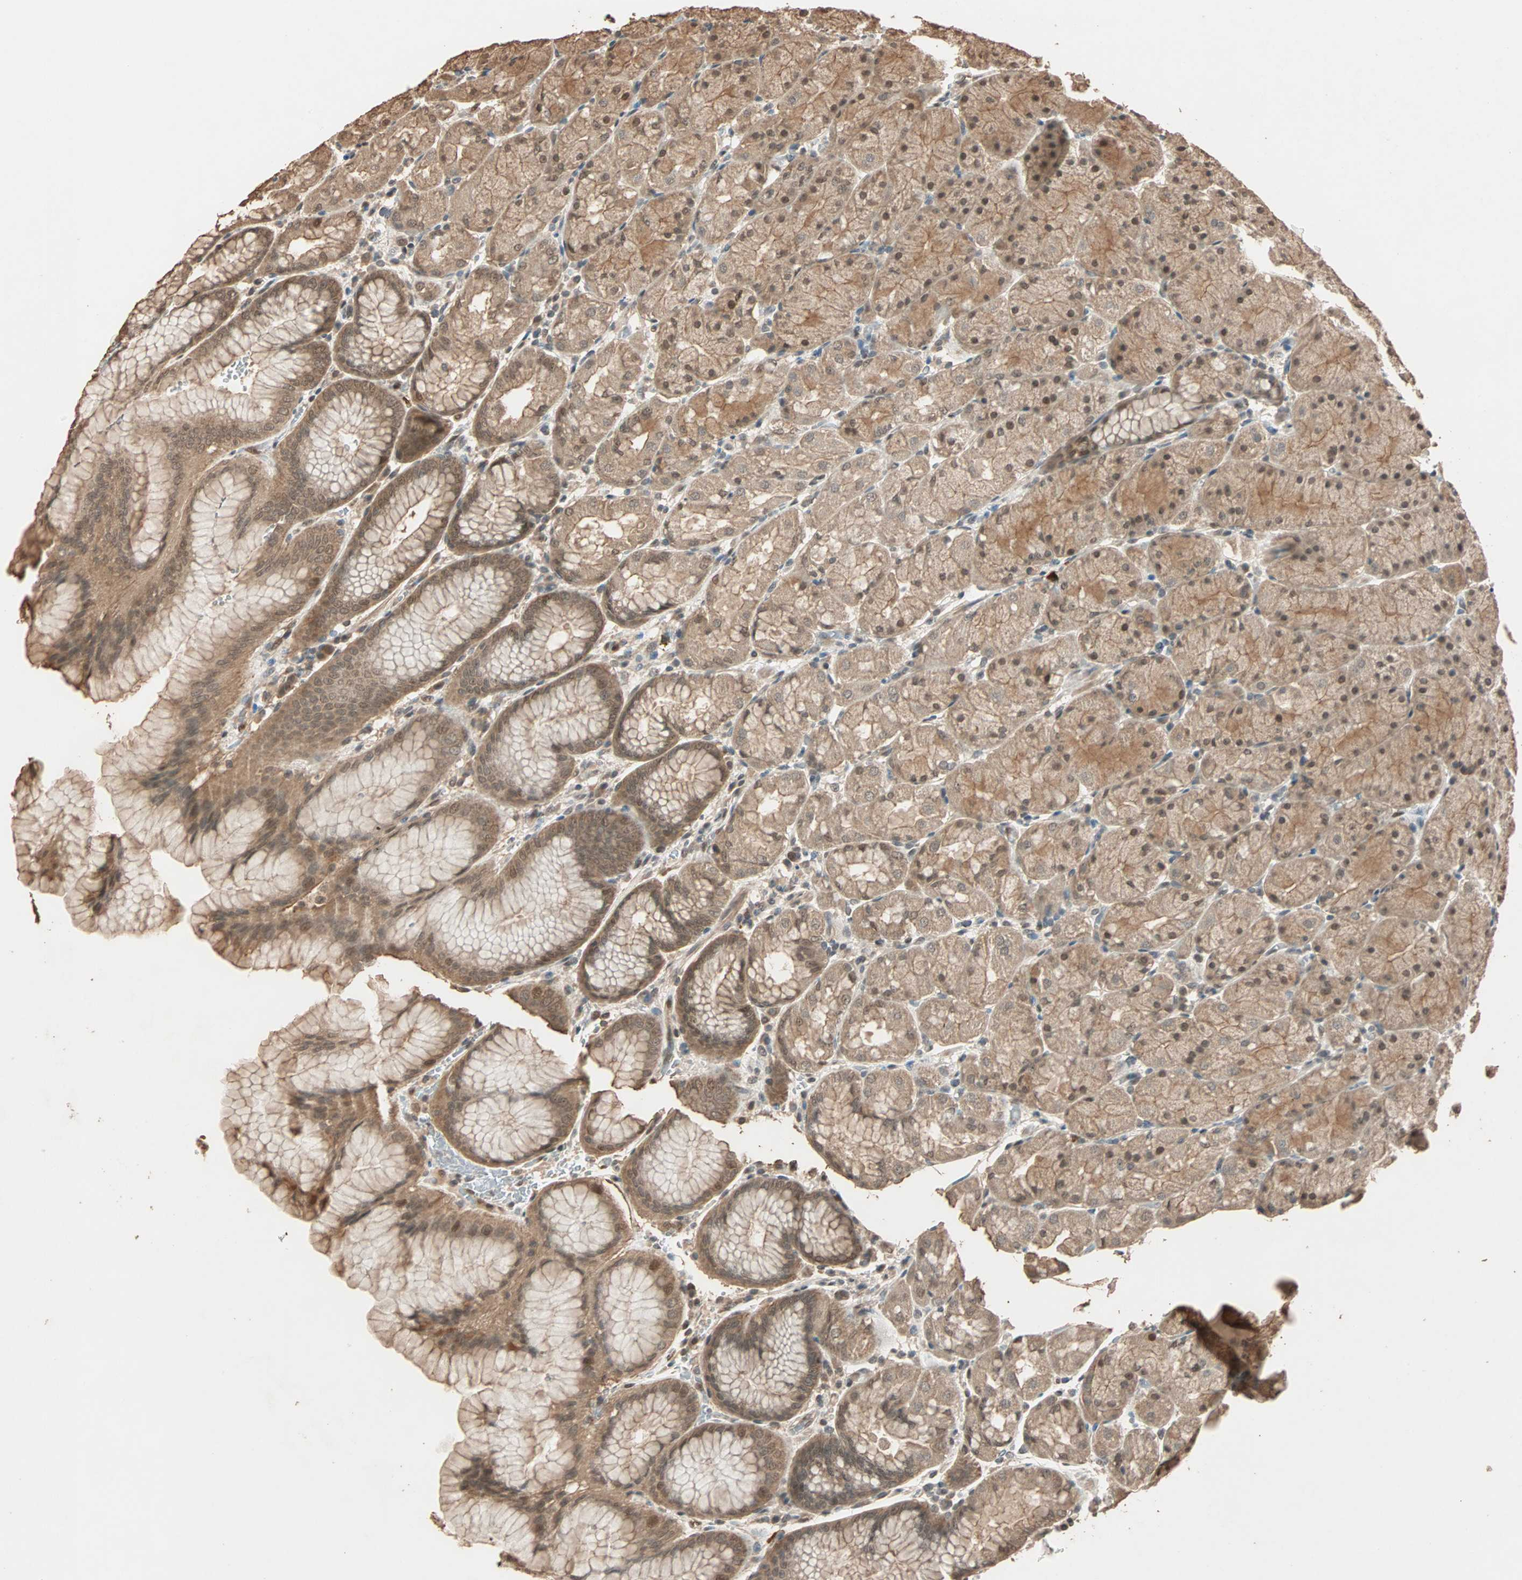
{"staining": {"intensity": "moderate", "quantity": ">75%", "location": "cytoplasmic/membranous,nuclear"}, "tissue": "stomach", "cell_type": "Glandular cells", "image_type": "normal", "snomed": [{"axis": "morphology", "description": "Normal tissue, NOS"}, {"axis": "topography", "description": "Stomach, upper"}, {"axis": "topography", "description": "Stomach"}], "caption": "High-power microscopy captured an immunohistochemistry (IHC) photomicrograph of unremarkable stomach, revealing moderate cytoplasmic/membranous,nuclear staining in approximately >75% of glandular cells. The protein is stained brown, and the nuclei are stained in blue (DAB IHC with brightfield microscopy, high magnification).", "gene": "ZBTB33", "patient": {"sex": "male", "age": 76}}